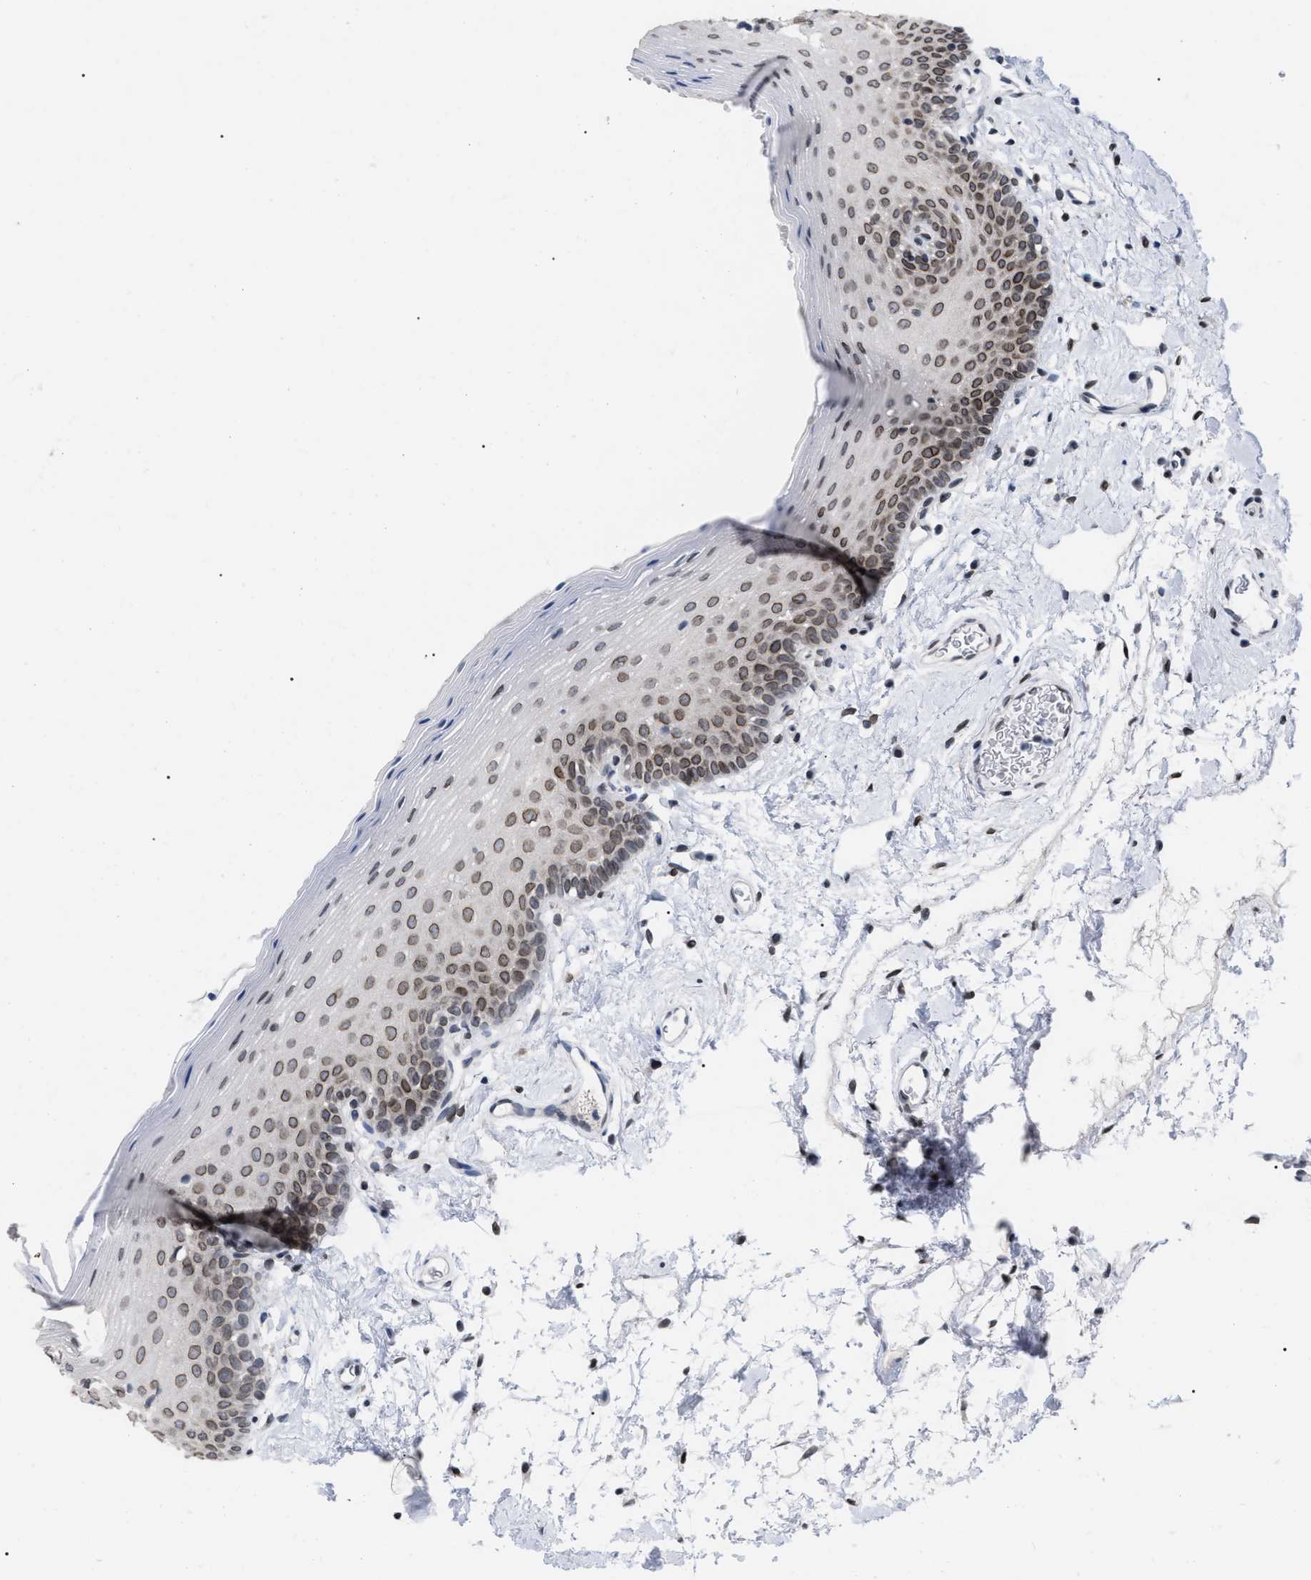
{"staining": {"intensity": "moderate", "quantity": "<25%", "location": "cytoplasmic/membranous,nuclear"}, "tissue": "oral mucosa", "cell_type": "Squamous epithelial cells", "image_type": "normal", "snomed": [{"axis": "morphology", "description": "Normal tissue, NOS"}, {"axis": "topography", "description": "Oral tissue"}], "caption": "This histopathology image demonstrates IHC staining of unremarkable human oral mucosa, with low moderate cytoplasmic/membranous,nuclear staining in approximately <25% of squamous epithelial cells.", "gene": "TPR", "patient": {"sex": "male", "age": 66}}